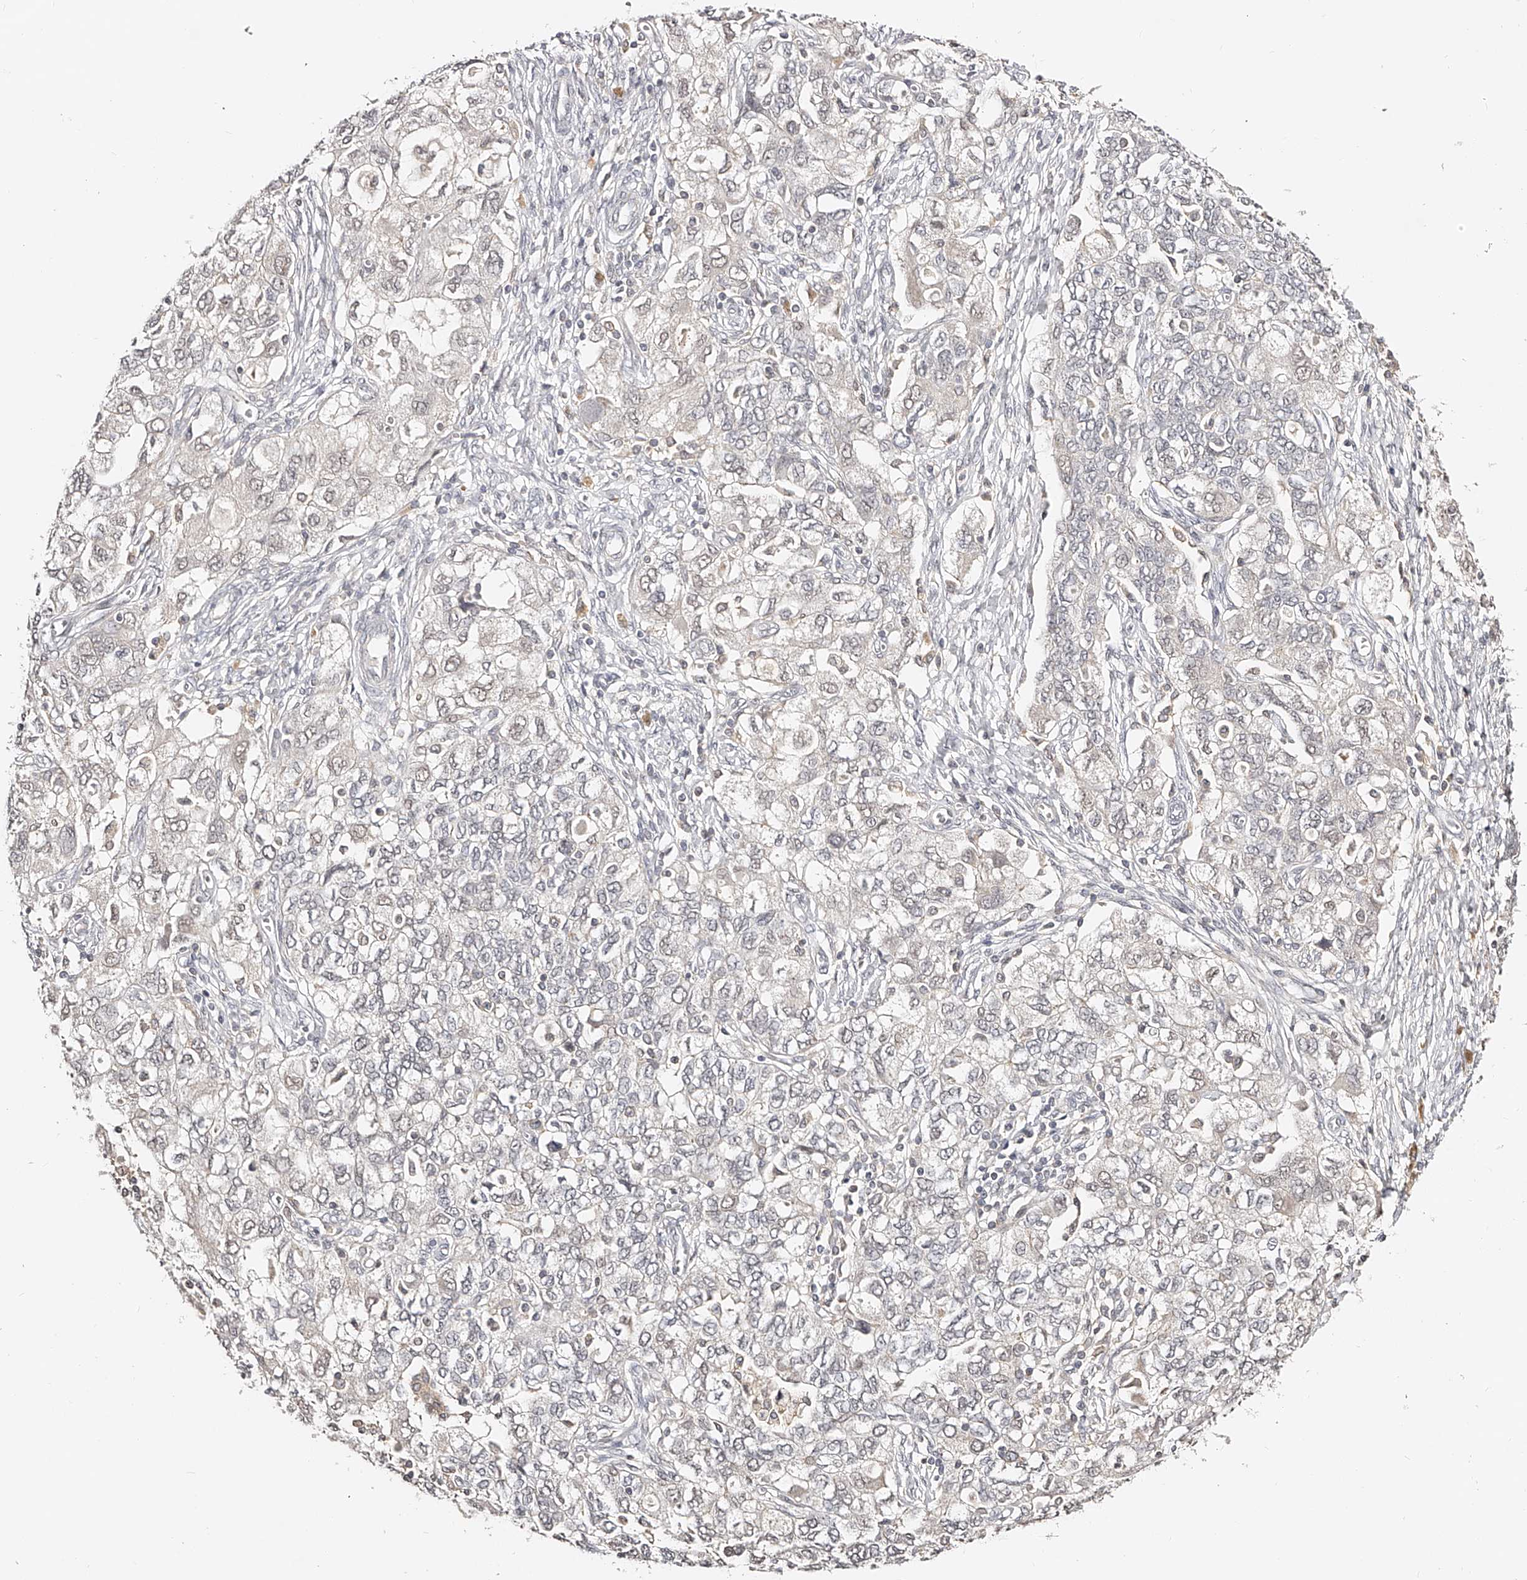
{"staining": {"intensity": "negative", "quantity": "none", "location": "none"}, "tissue": "ovarian cancer", "cell_type": "Tumor cells", "image_type": "cancer", "snomed": [{"axis": "morphology", "description": "Carcinoma, NOS"}, {"axis": "morphology", "description": "Cystadenocarcinoma, serous, NOS"}, {"axis": "topography", "description": "Ovary"}], "caption": "A micrograph of human ovarian cancer is negative for staining in tumor cells.", "gene": "ZNF789", "patient": {"sex": "female", "age": 69}}